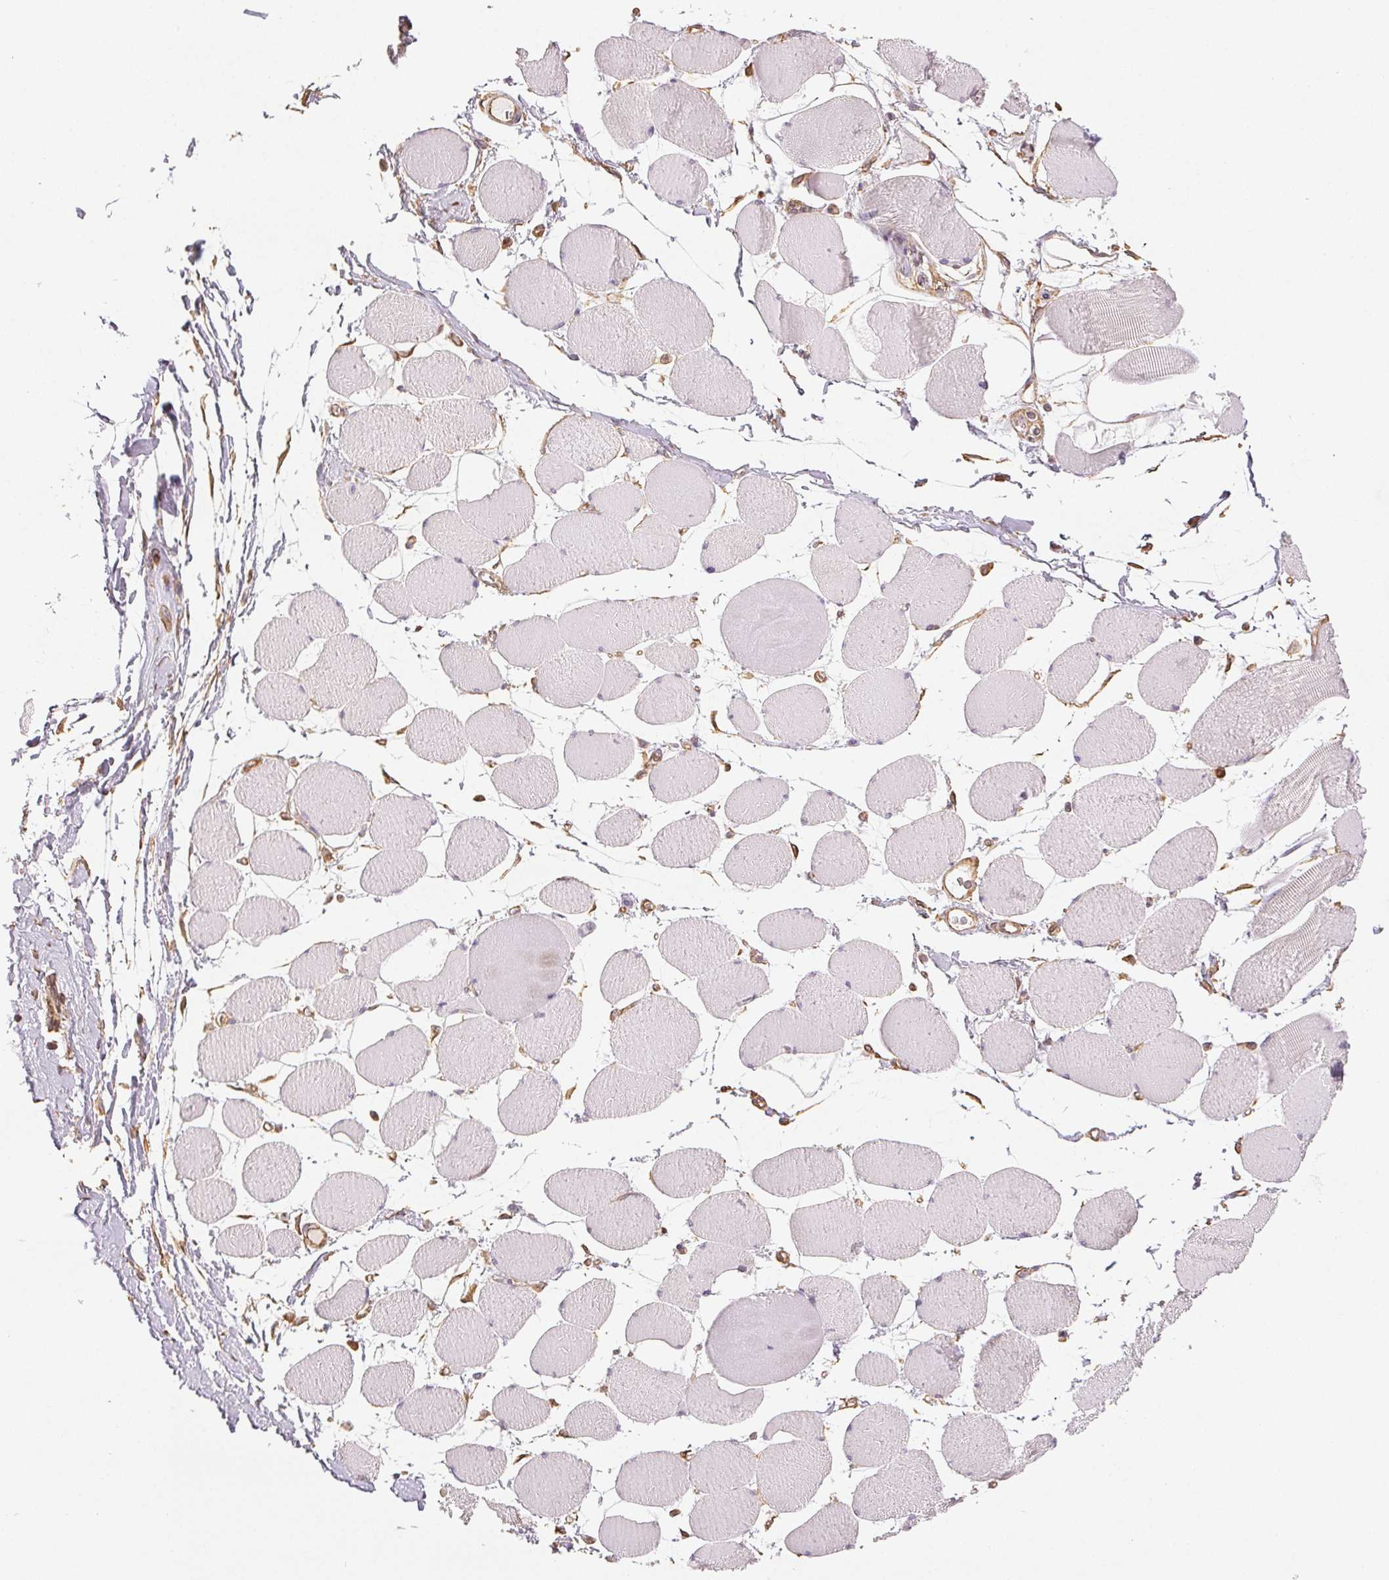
{"staining": {"intensity": "negative", "quantity": "none", "location": "none"}, "tissue": "skeletal muscle", "cell_type": "Myocytes", "image_type": "normal", "snomed": [{"axis": "morphology", "description": "Normal tissue, NOS"}, {"axis": "topography", "description": "Skeletal muscle"}], "caption": "A high-resolution histopathology image shows IHC staining of normal skeletal muscle, which exhibits no significant staining in myocytes.", "gene": "COL7A1", "patient": {"sex": "female", "age": 75}}